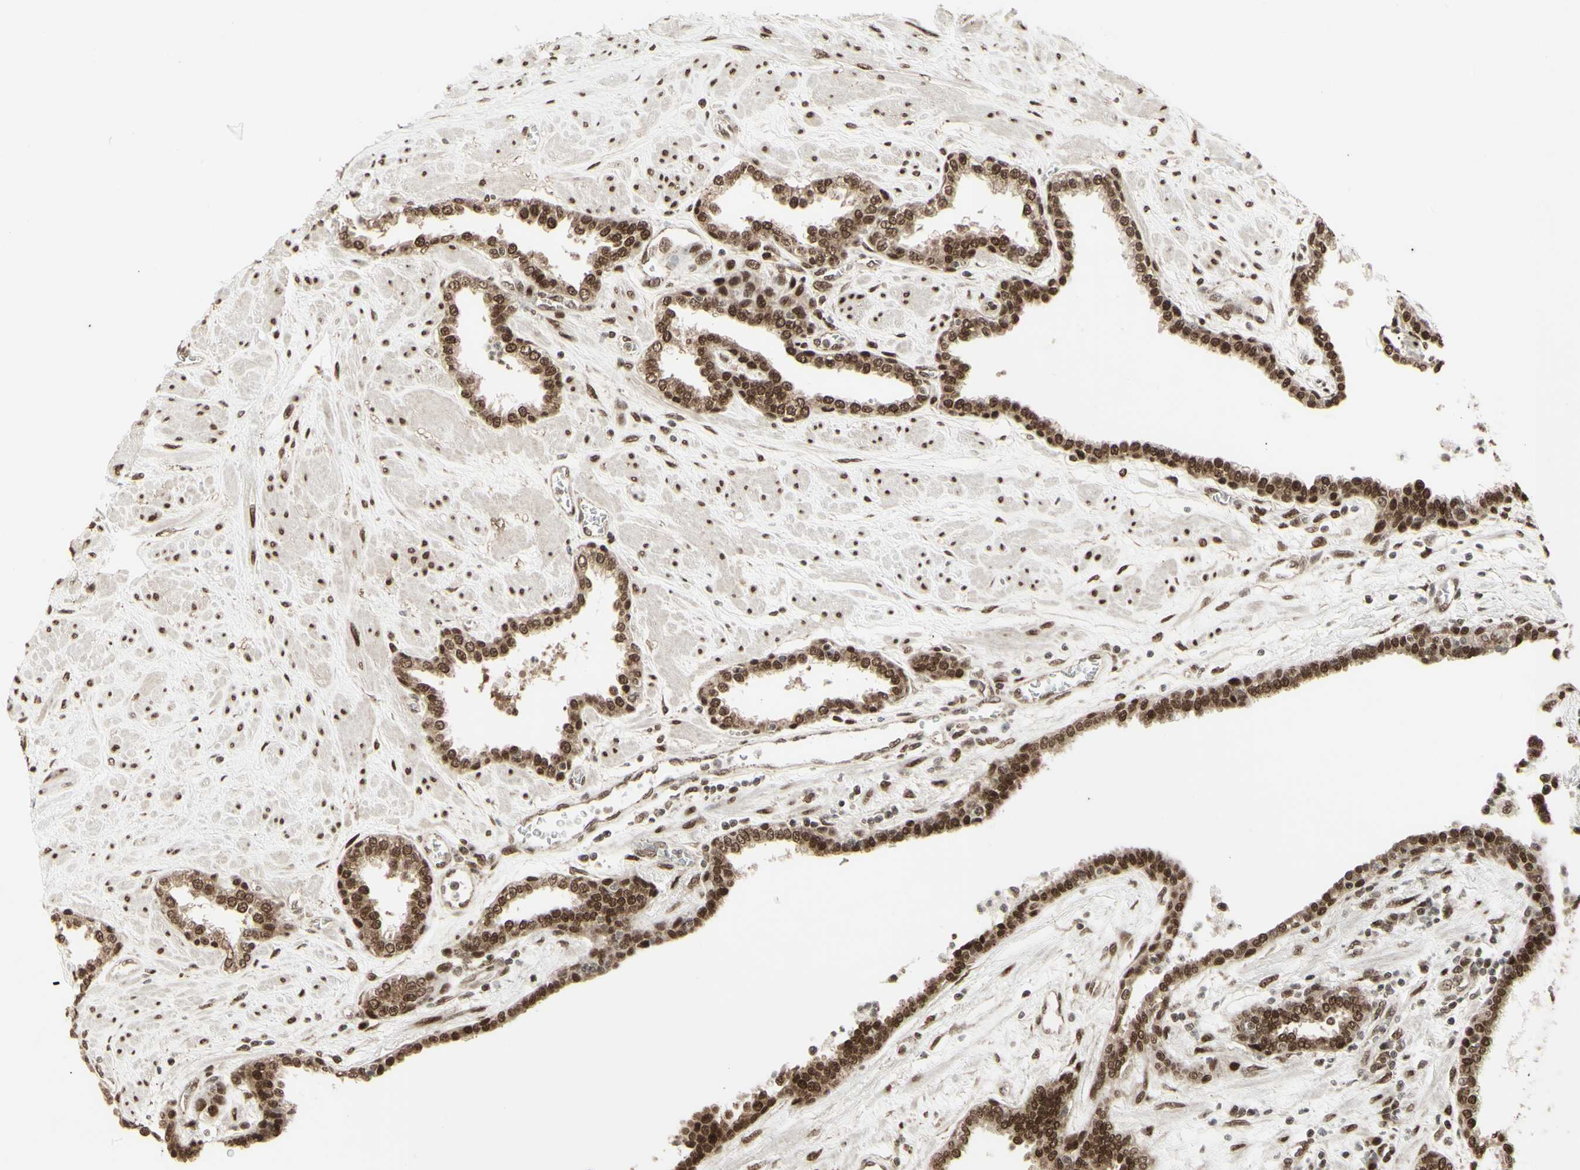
{"staining": {"intensity": "moderate", "quantity": ">75%", "location": "cytoplasmic/membranous,nuclear"}, "tissue": "prostate", "cell_type": "Glandular cells", "image_type": "normal", "snomed": [{"axis": "morphology", "description": "Normal tissue, NOS"}, {"axis": "topography", "description": "Prostate"}], "caption": "Moderate cytoplasmic/membranous,nuclear expression is present in approximately >75% of glandular cells in benign prostate.", "gene": "CBX1", "patient": {"sex": "male", "age": 51}}